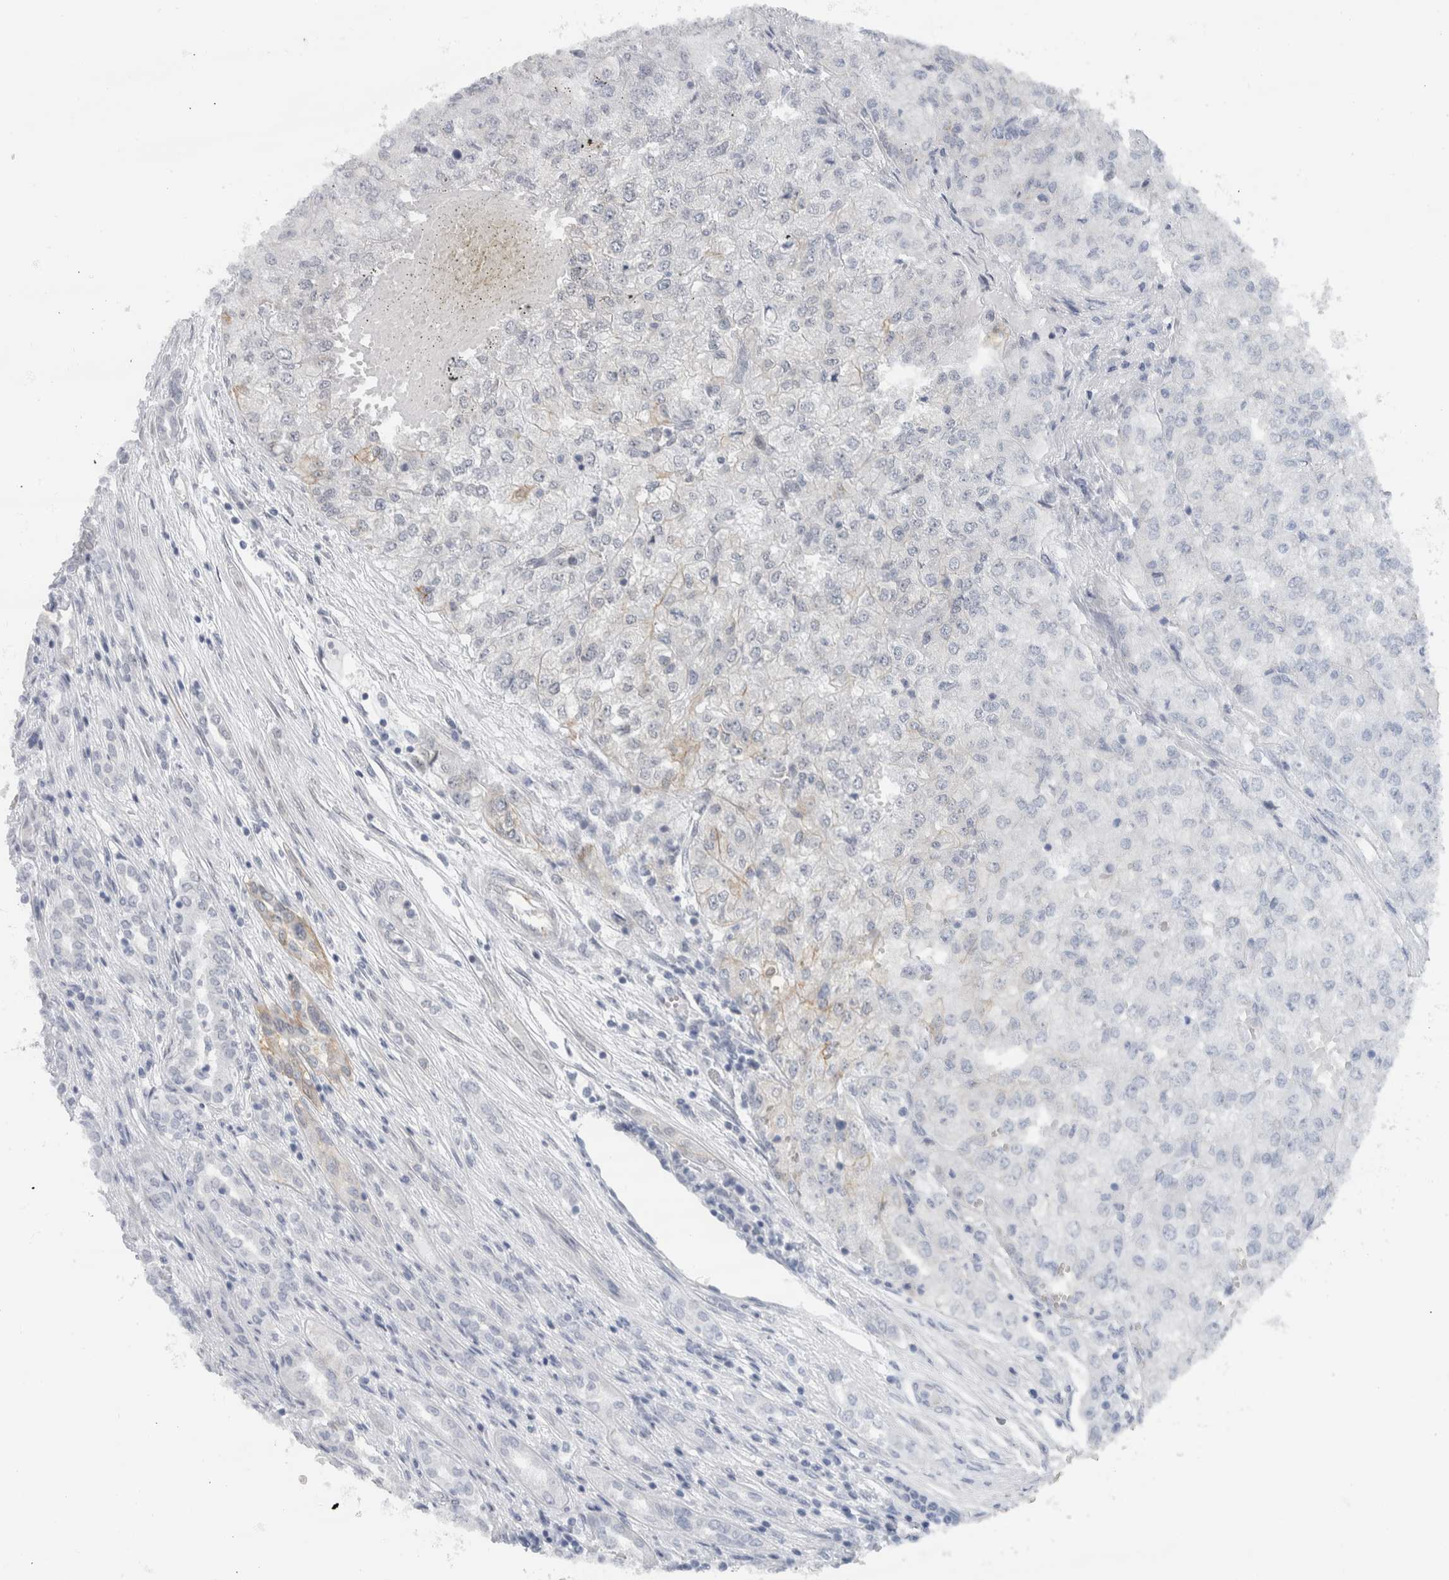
{"staining": {"intensity": "weak", "quantity": "<25%", "location": "cytoplasmic/membranous"}, "tissue": "renal cancer", "cell_type": "Tumor cells", "image_type": "cancer", "snomed": [{"axis": "morphology", "description": "Adenocarcinoma, NOS"}, {"axis": "topography", "description": "Kidney"}], "caption": "High power microscopy image of an immunohistochemistry (IHC) image of renal adenocarcinoma, revealing no significant expression in tumor cells.", "gene": "NEFM", "patient": {"sex": "female", "age": 54}}